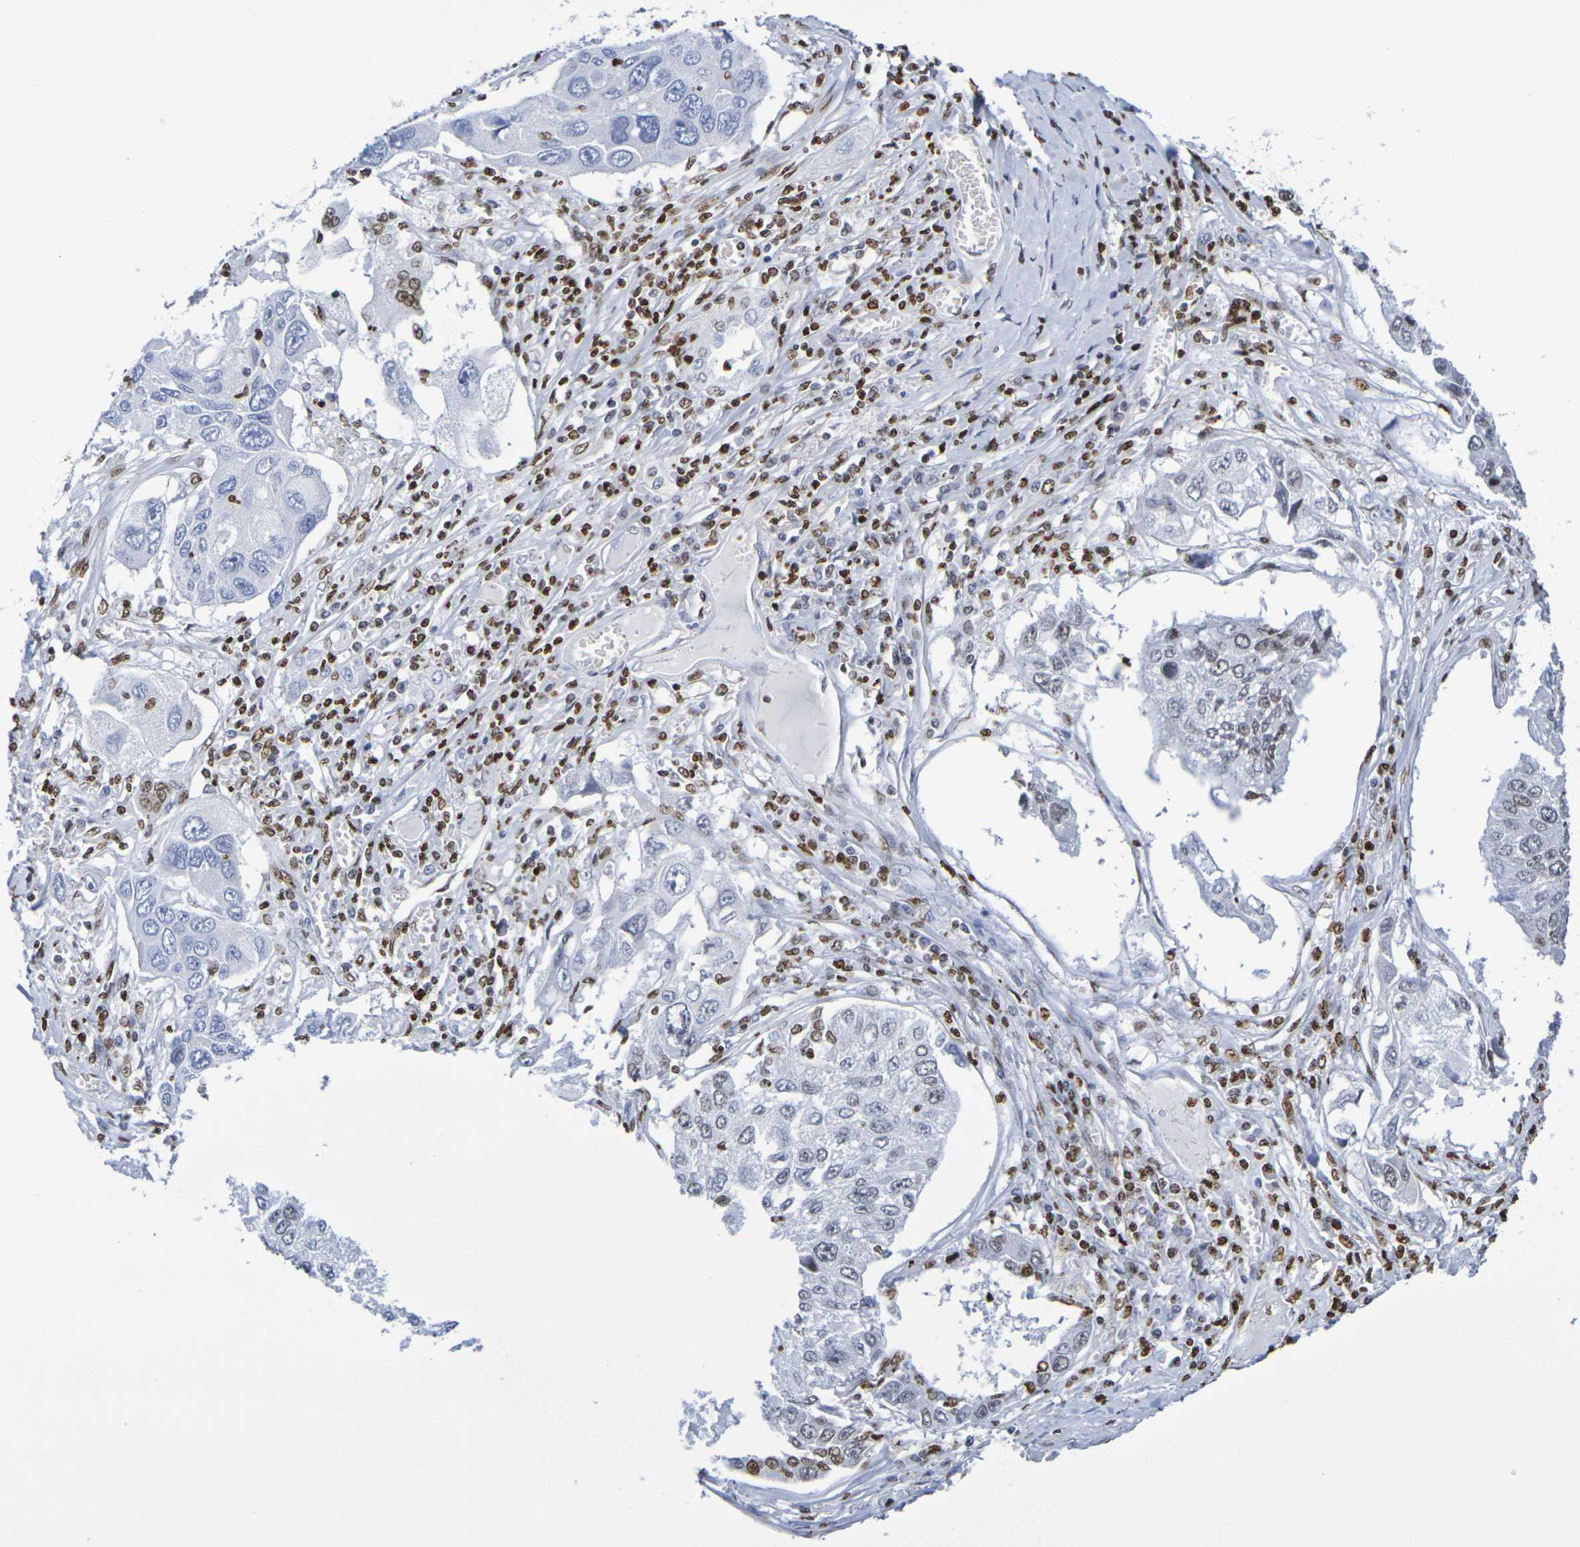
{"staining": {"intensity": "negative", "quantity": "none", "location": "none"}, "tissue": "lung cancer", "cell_type": "Tumor cells", "image_type": "cancer", "snomed": [{"axis": "morphology", "description": "Squamous cell carcinoma, NOS"}, {"axis": "topography", "description": "Lung"}], "caption": "This is an immunohistochemistry micrograph of human lung cancer (squamous cell carcinoma). There is no expression in tumor cells.", "gene": "H1-5", "patient": {"sex": "male", "age": 71}}